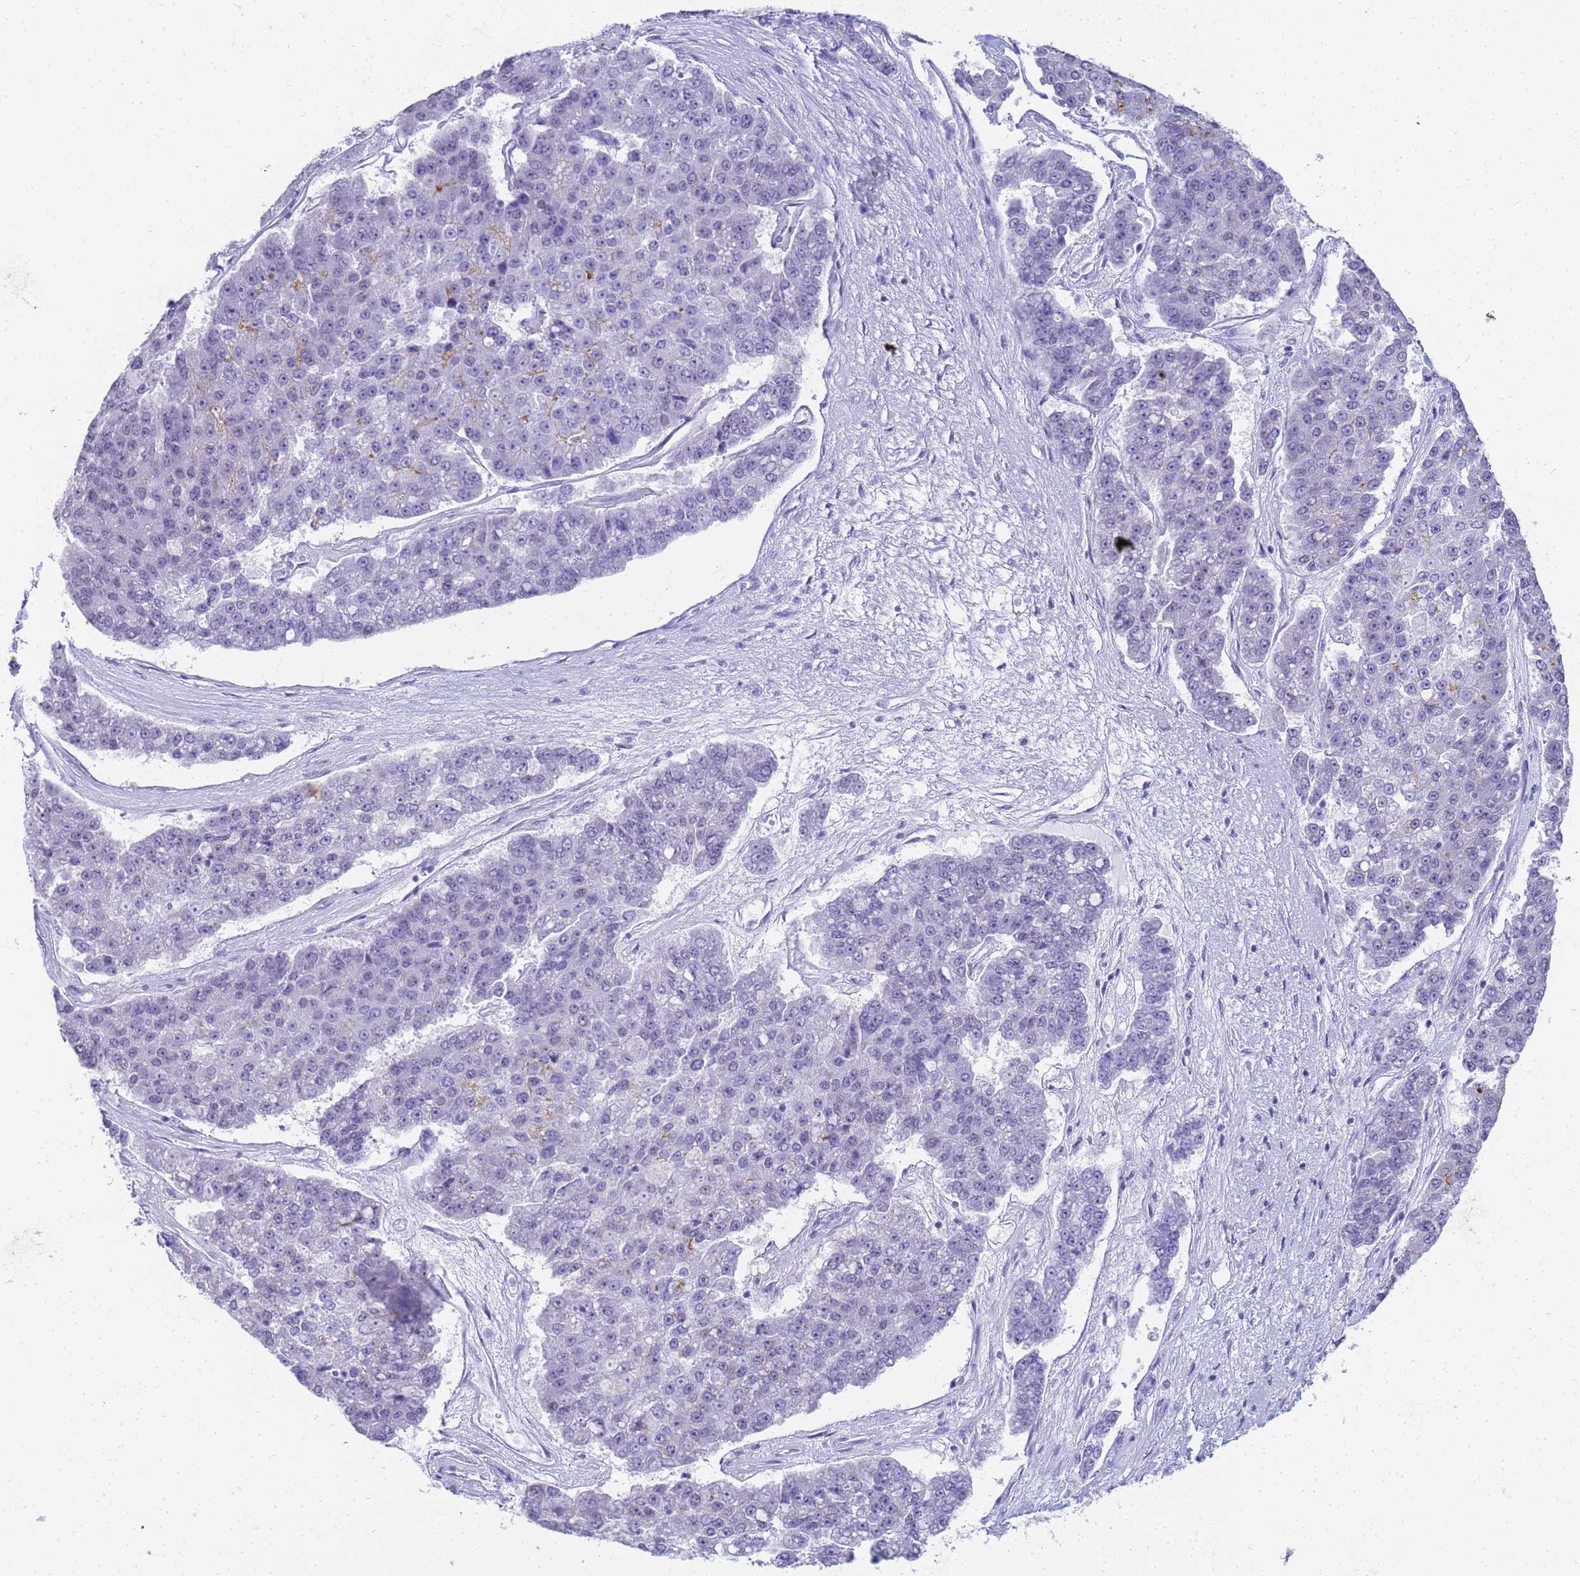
{"staining": {"intensity": "negative", "quantity": "none", "location": "none"}, "tissue": "pancreatic cancer", "cell_type": "Tumor cells", "image_type": "cancer", "snomed": [{"axis": "morphology", "description": "Adenocarcinoma, NOS"}, {"axis": "topography", "description": "Pancreas"}], "caption": "The histopathology image displays no significant positivity in tumor cells of pancreatic cancer (adenocarcinoma).", "gene": "SLC7A9", "patient": {"sex": "male", "age": 50}}